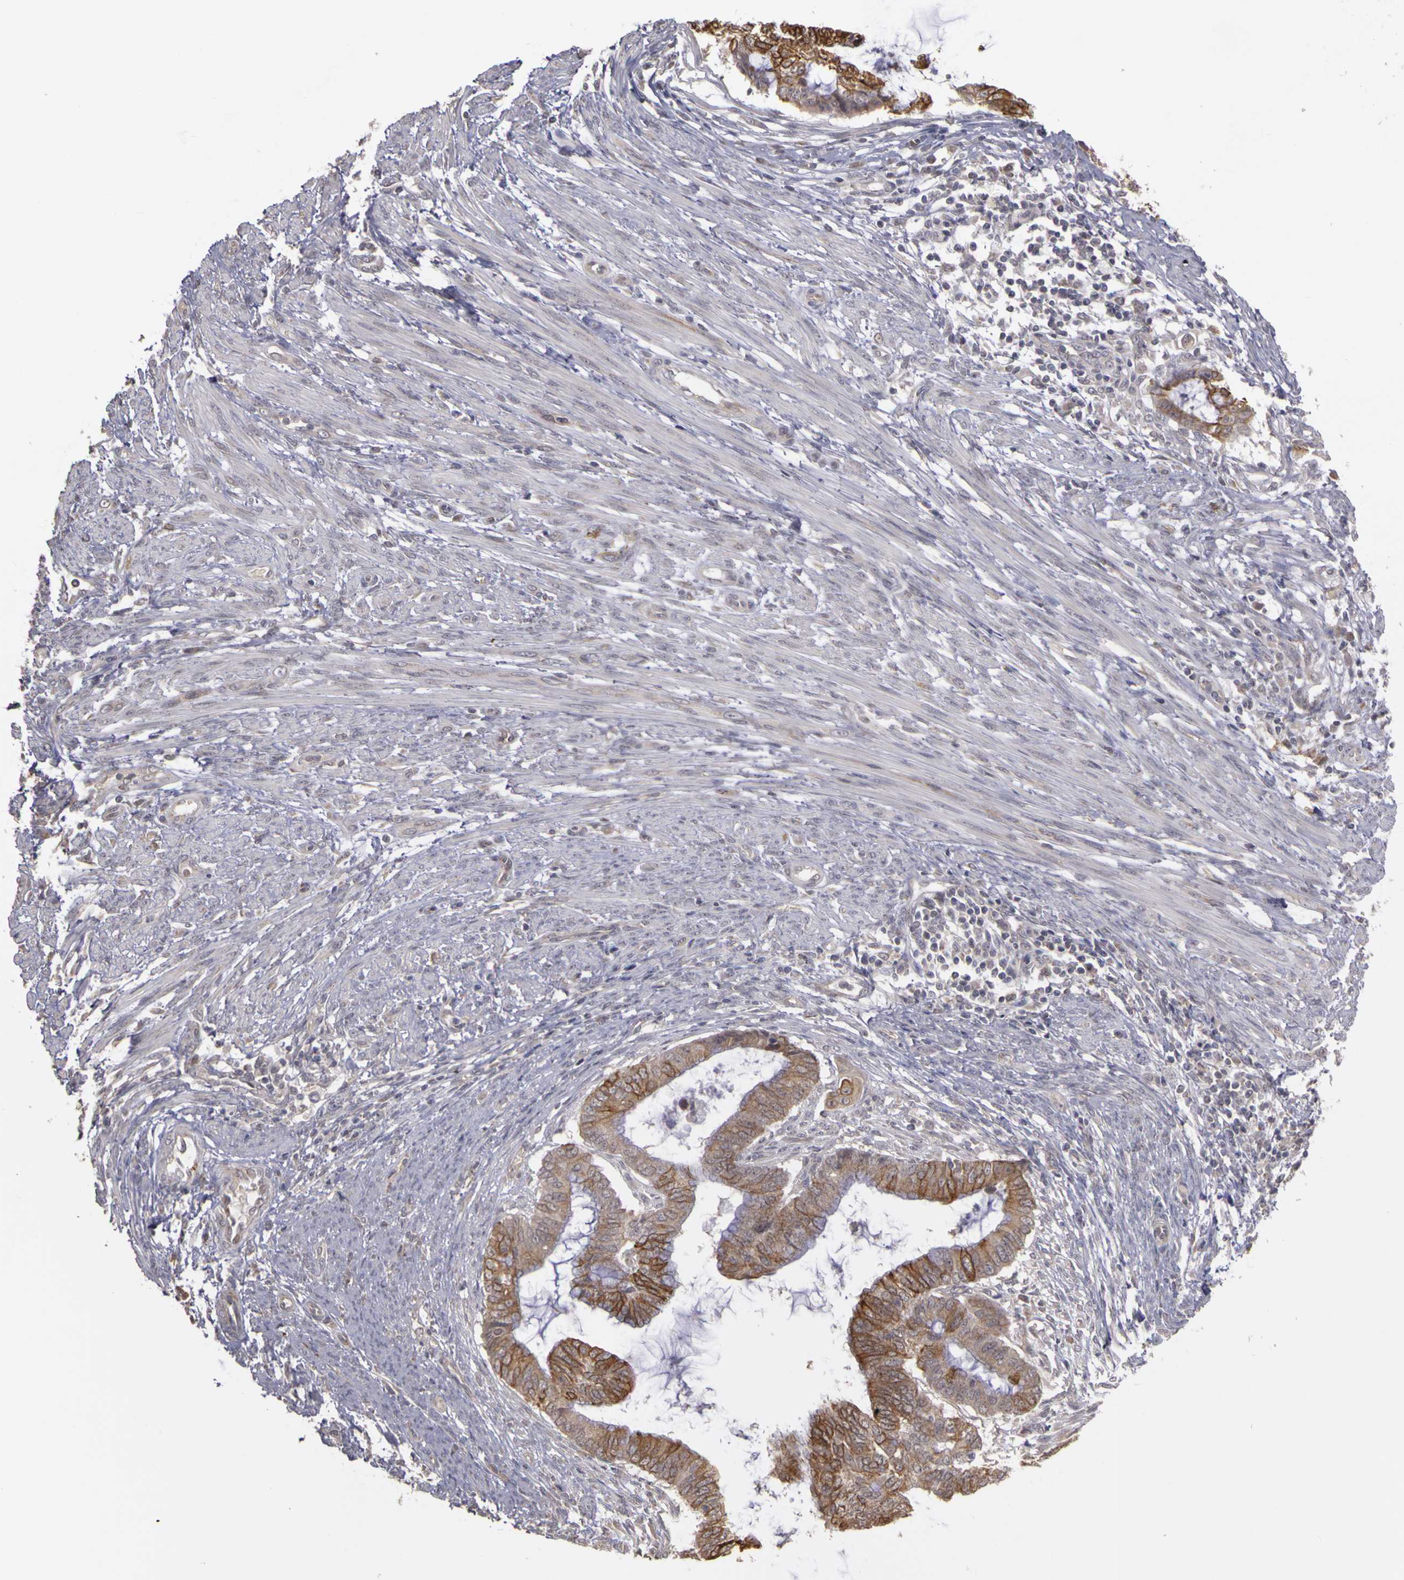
{"staining": {"intensity": "moderate", "quantity": ">75%", "location": "cytoplasmic/membranous"}, "tissue": "endometrial cancer", "cell_type": "Tumor cells", "image_type": "cancer", "snomed": [{"axis": "morphology", "description": "Adenocarcinoma, NOS"}, {"axis": "topography", "description": "Endometrium"}], "caption": "Tumor cells exhibit moderate cytoplasmic/membranous positivity in about >75% of cells in endometrial cancer.", "gene": "FRMD7", "patient": {"sex": "female", "age": 63}}